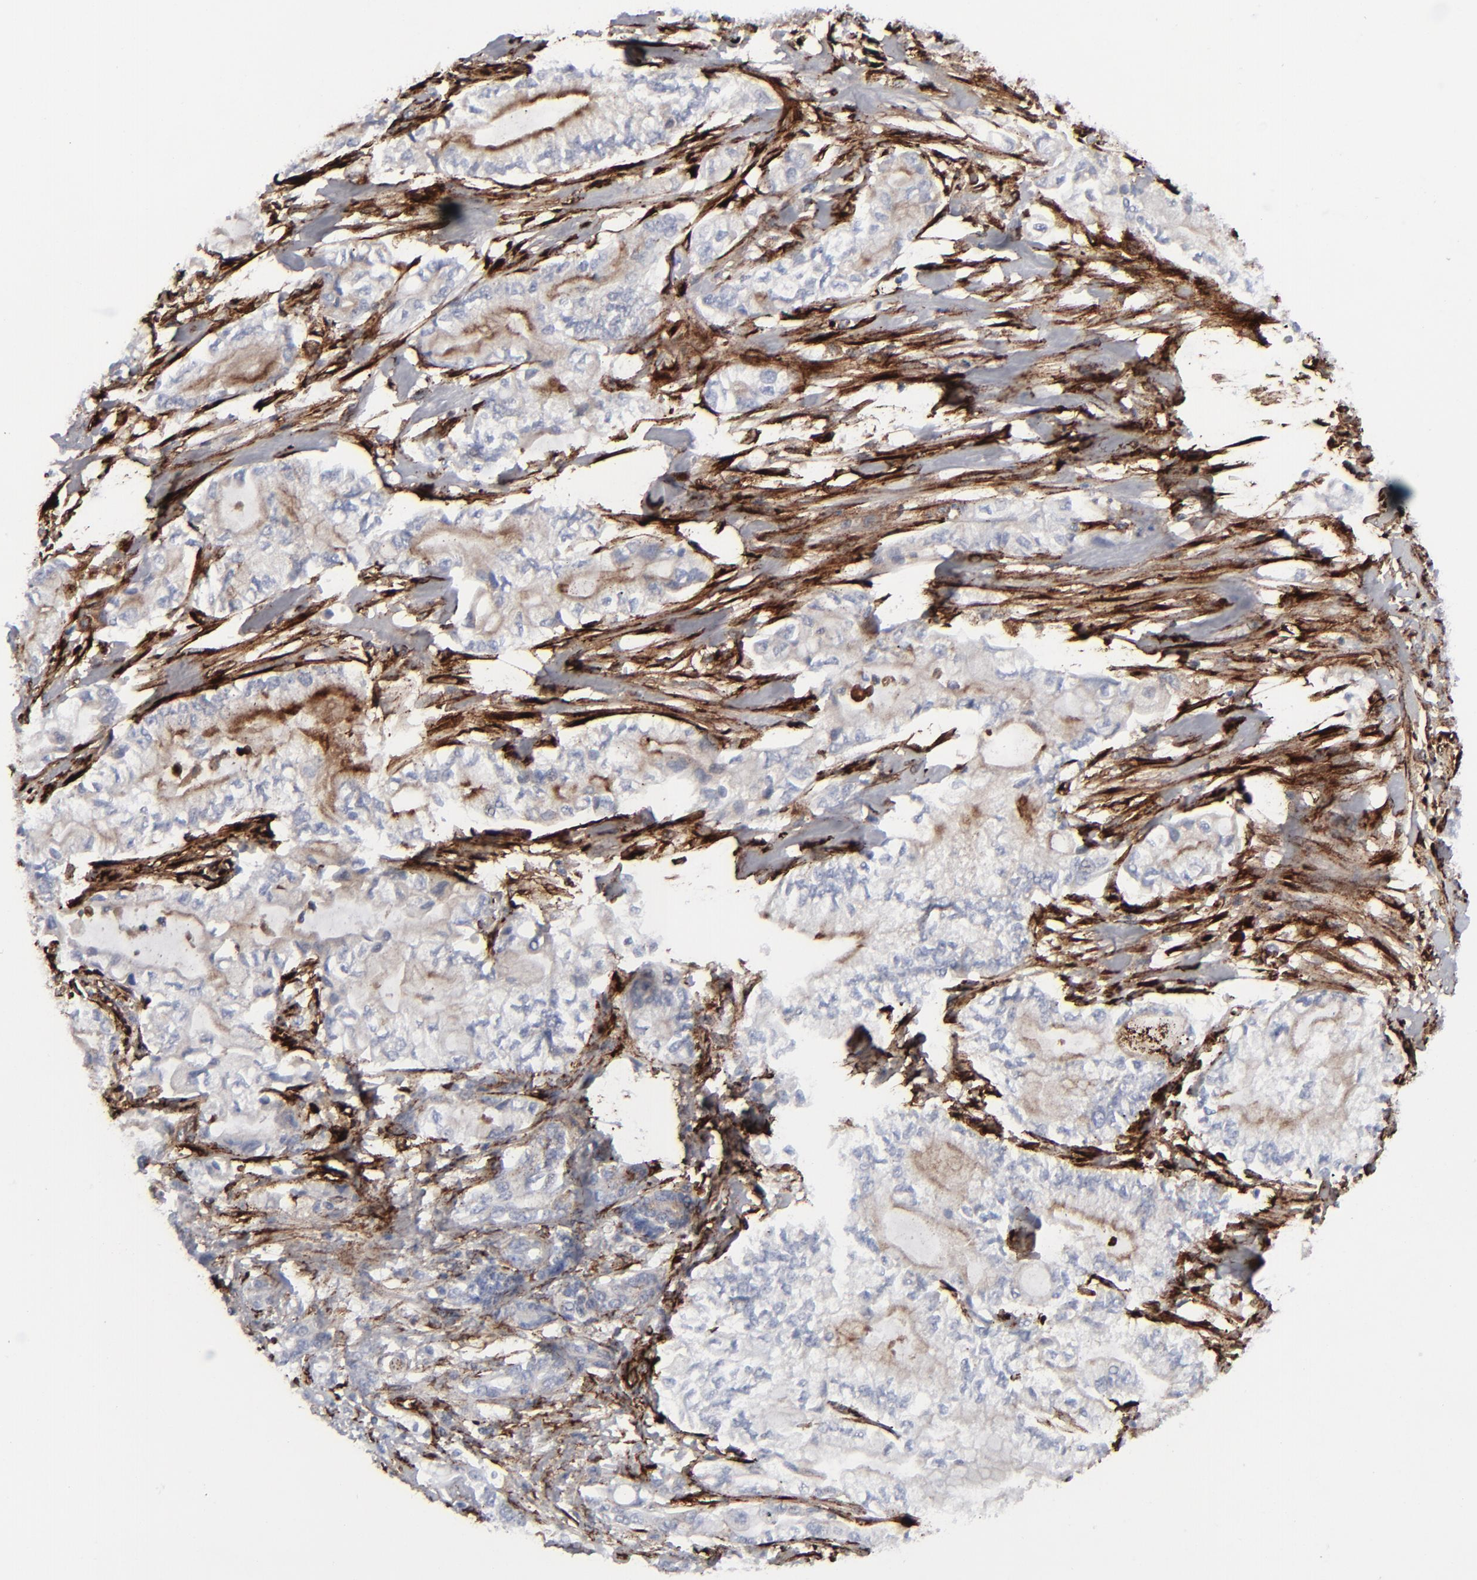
{"staining": {"intensity": "weak", "quantity": "25%-75%", "location": "cytoplasmic/membranous"}, "tissue": "pancreatic cancer", "cell_type": "Tumor cells", "image_type": "cancer", "snomed": [{"axis": "morphology", "description": "Adenocarcinoma, NOS"}, {"axis": "topography", "description": "Pancreas"}], "caption": "Protein expression by immunohistochemistry (IHC) exhibits weak cytoplasmic/membranous positivity in about 25%-75% of tumor cells in pancreatic cancer (adenocarcinoma).", "gene": "SPARC", "patient": {"sex": "male", "age": 79}}